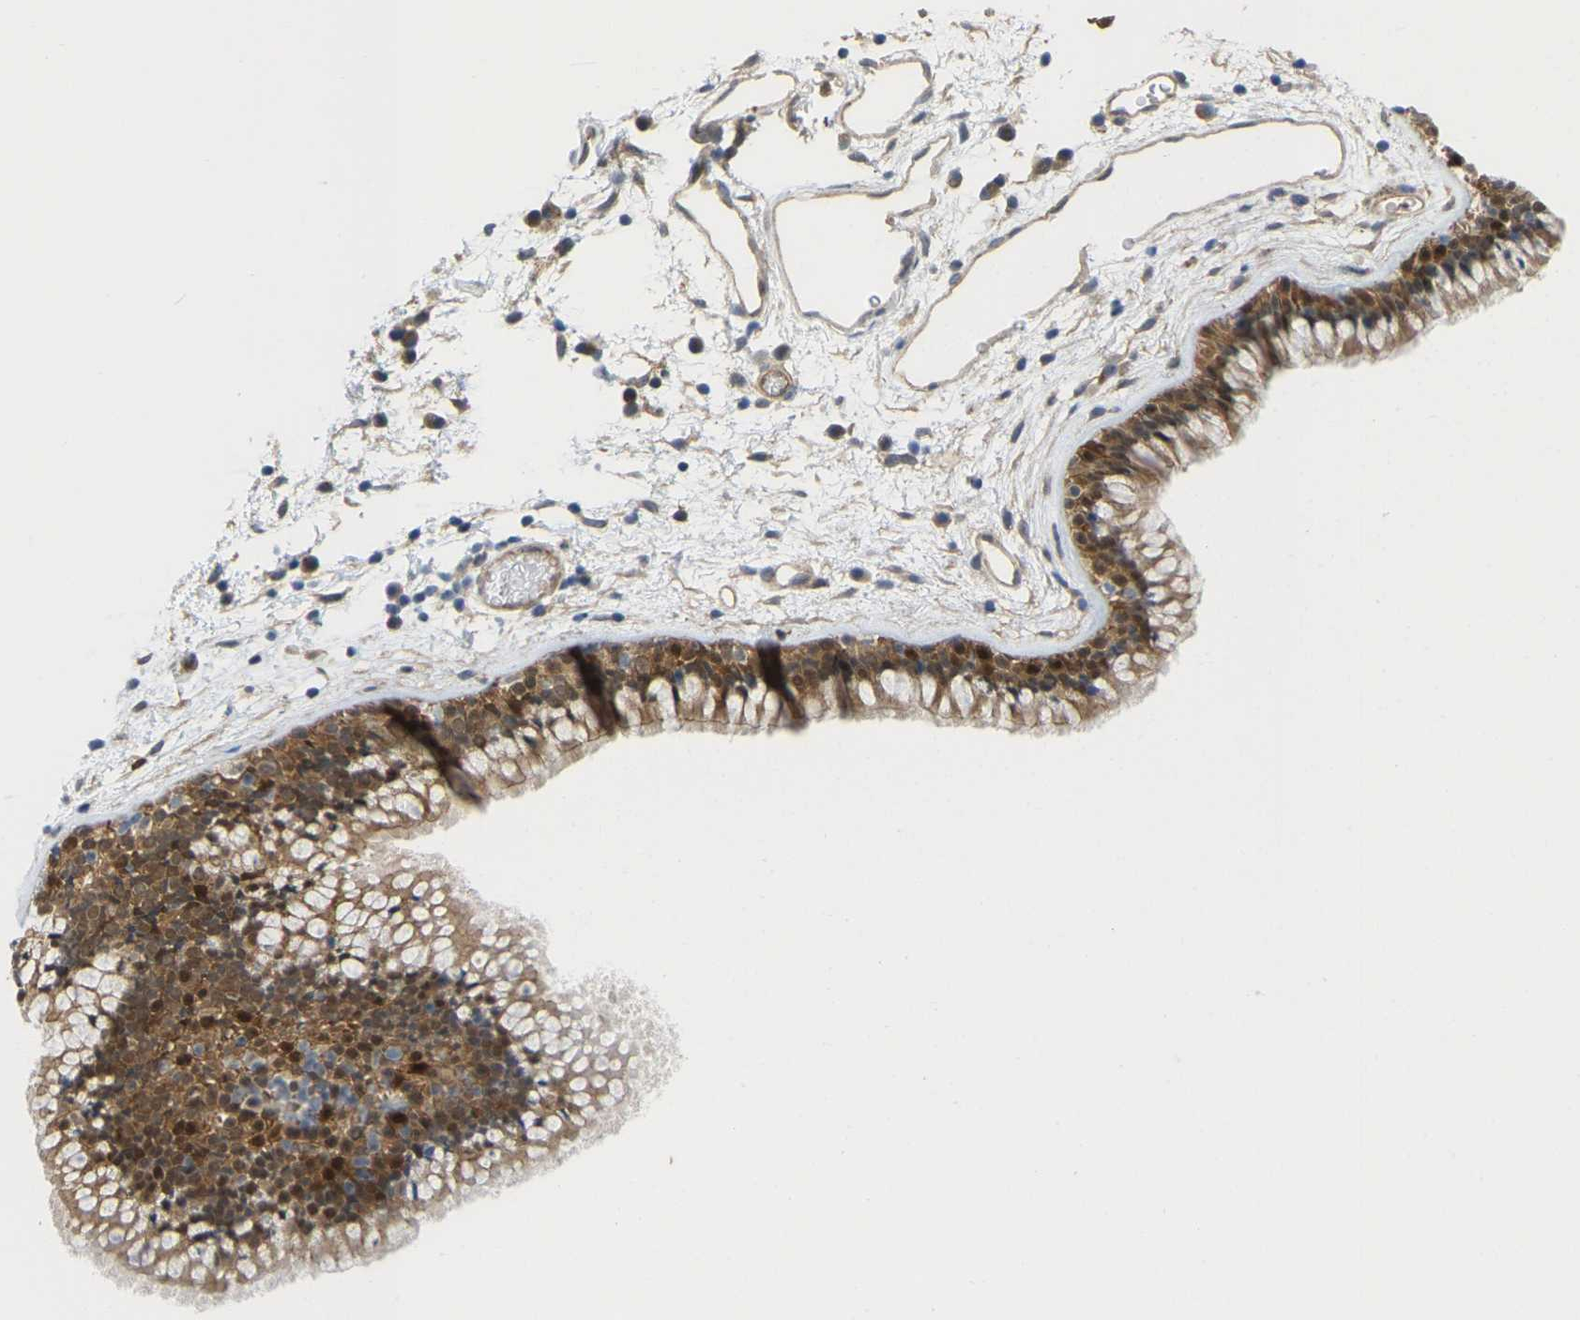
{"staining": {"intensity": "moderate", "quantity": ">75%", "location": "cytoplasmic/membranous,nuclear"}, "tissue": "nasopharynx", "cell_type": "Respiratory epithelial cells", "image_type": "normal", "snomed": [{"axis": "morphology", "description": "Normal tissue, NOS"}, {"axis": "morphology", "description": "Inflammation, NOS"}, {"axis": "topography", "description": "Nasopharynx"}], "caption": "This photomicrograph displays IHC staining of unremarkable nasopharynx, with medium moderate cytoplasmic/membranous,nuclear expression in about >75% of respiratory epithelial cells.", "gene": "SERPINB5", "patient": {"sex": "male", "age": 48}}